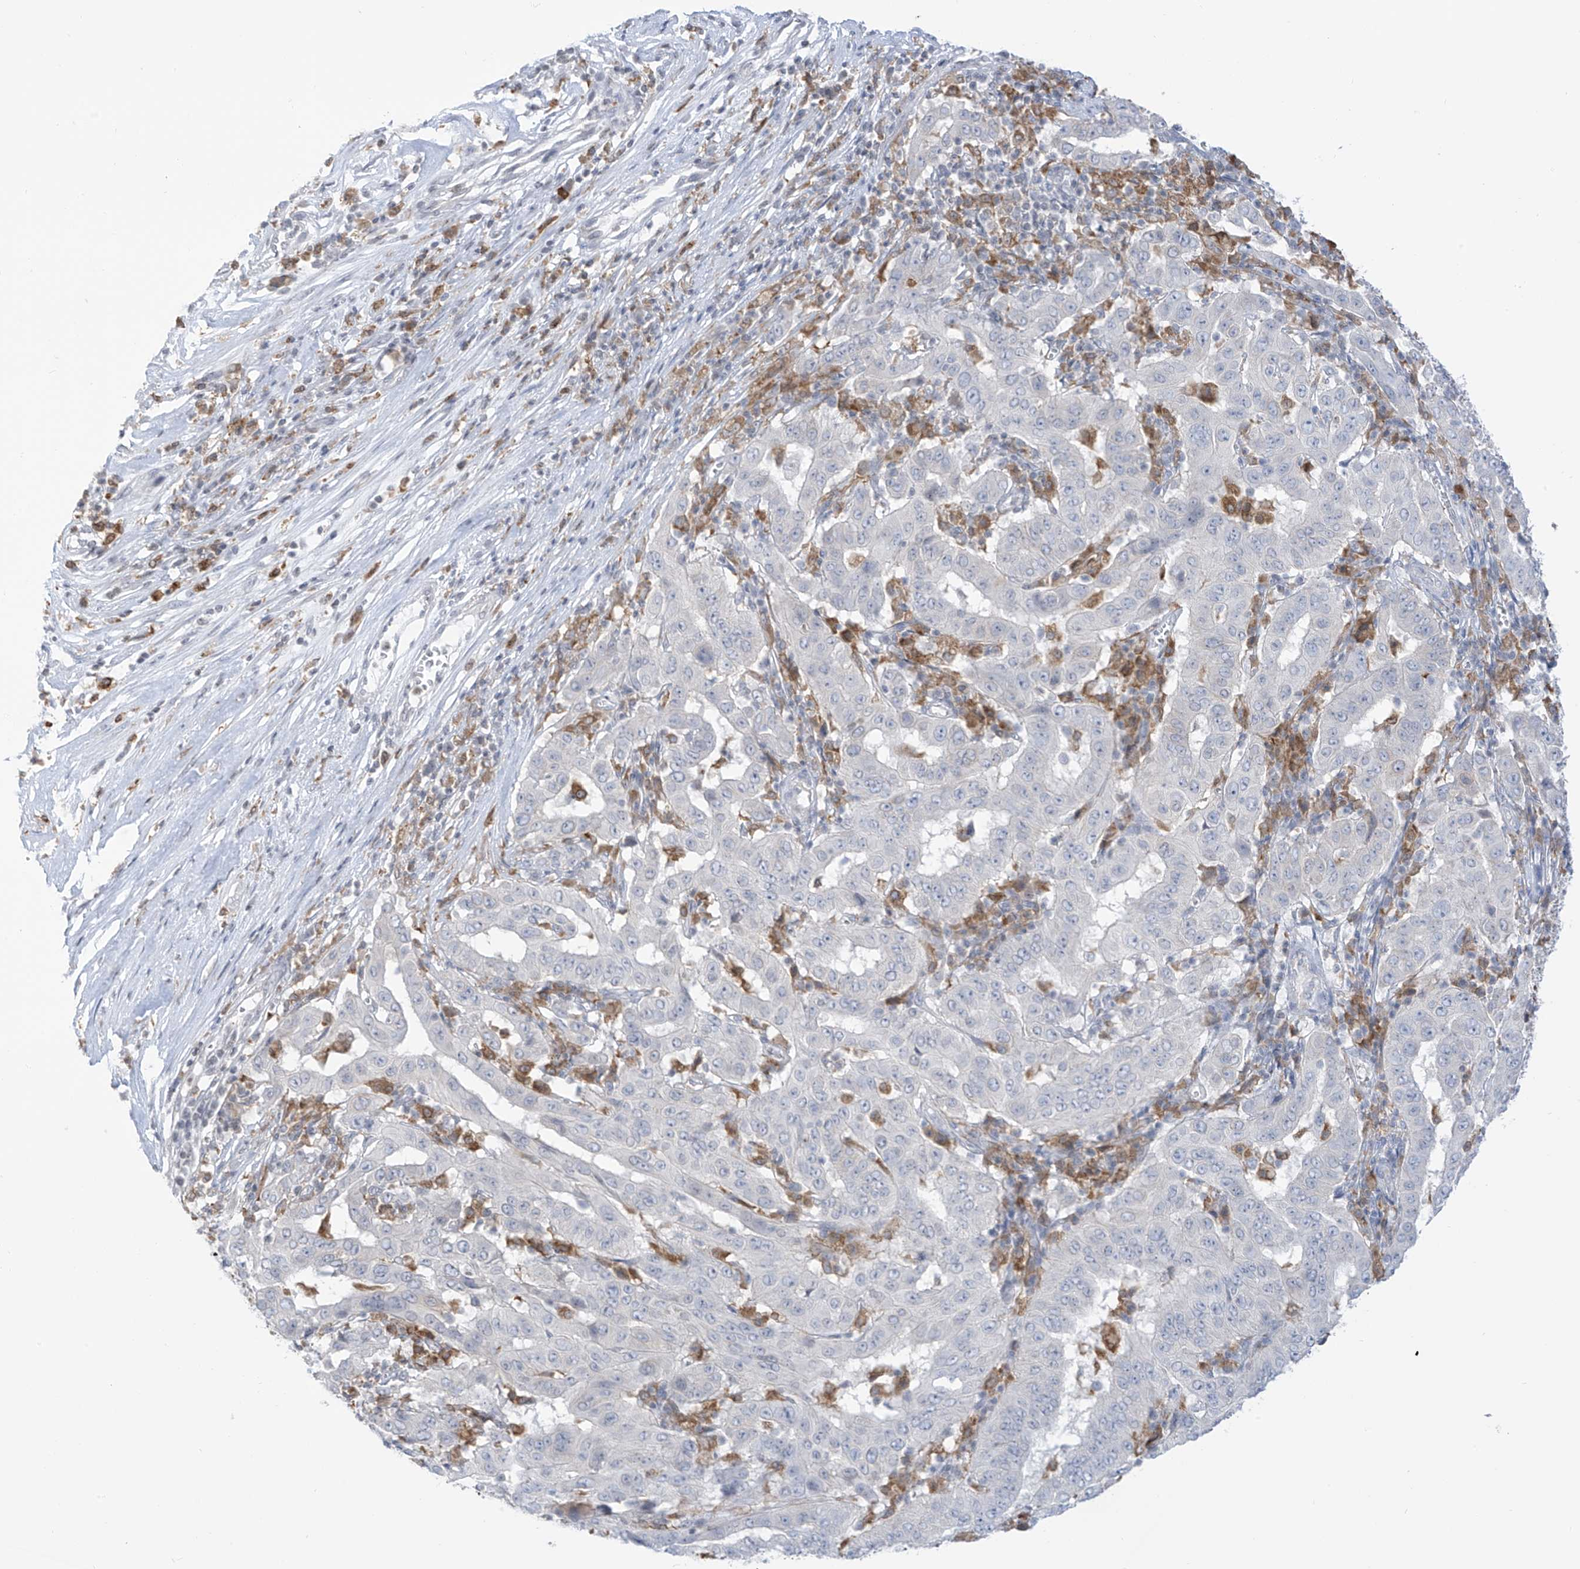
{"staining": {"intensity": "negative", "quantity": "none", "location": "none"}, "tissue": "pancreatic cancer", "cell_type": "Tumor cells", "image_type": "cancer", "snomed": [{"axis": "morphology", "description": "Adenocarcinoma, NOS"}, {"axis": "topography", "description": "Pancreas"}], "caption": "The image exhibits no significant positivity in tumor cells of pancreatic adenocarcinoma.", "gene": "TBXAS1", "patient": {"sex": "male", "age": 63}}